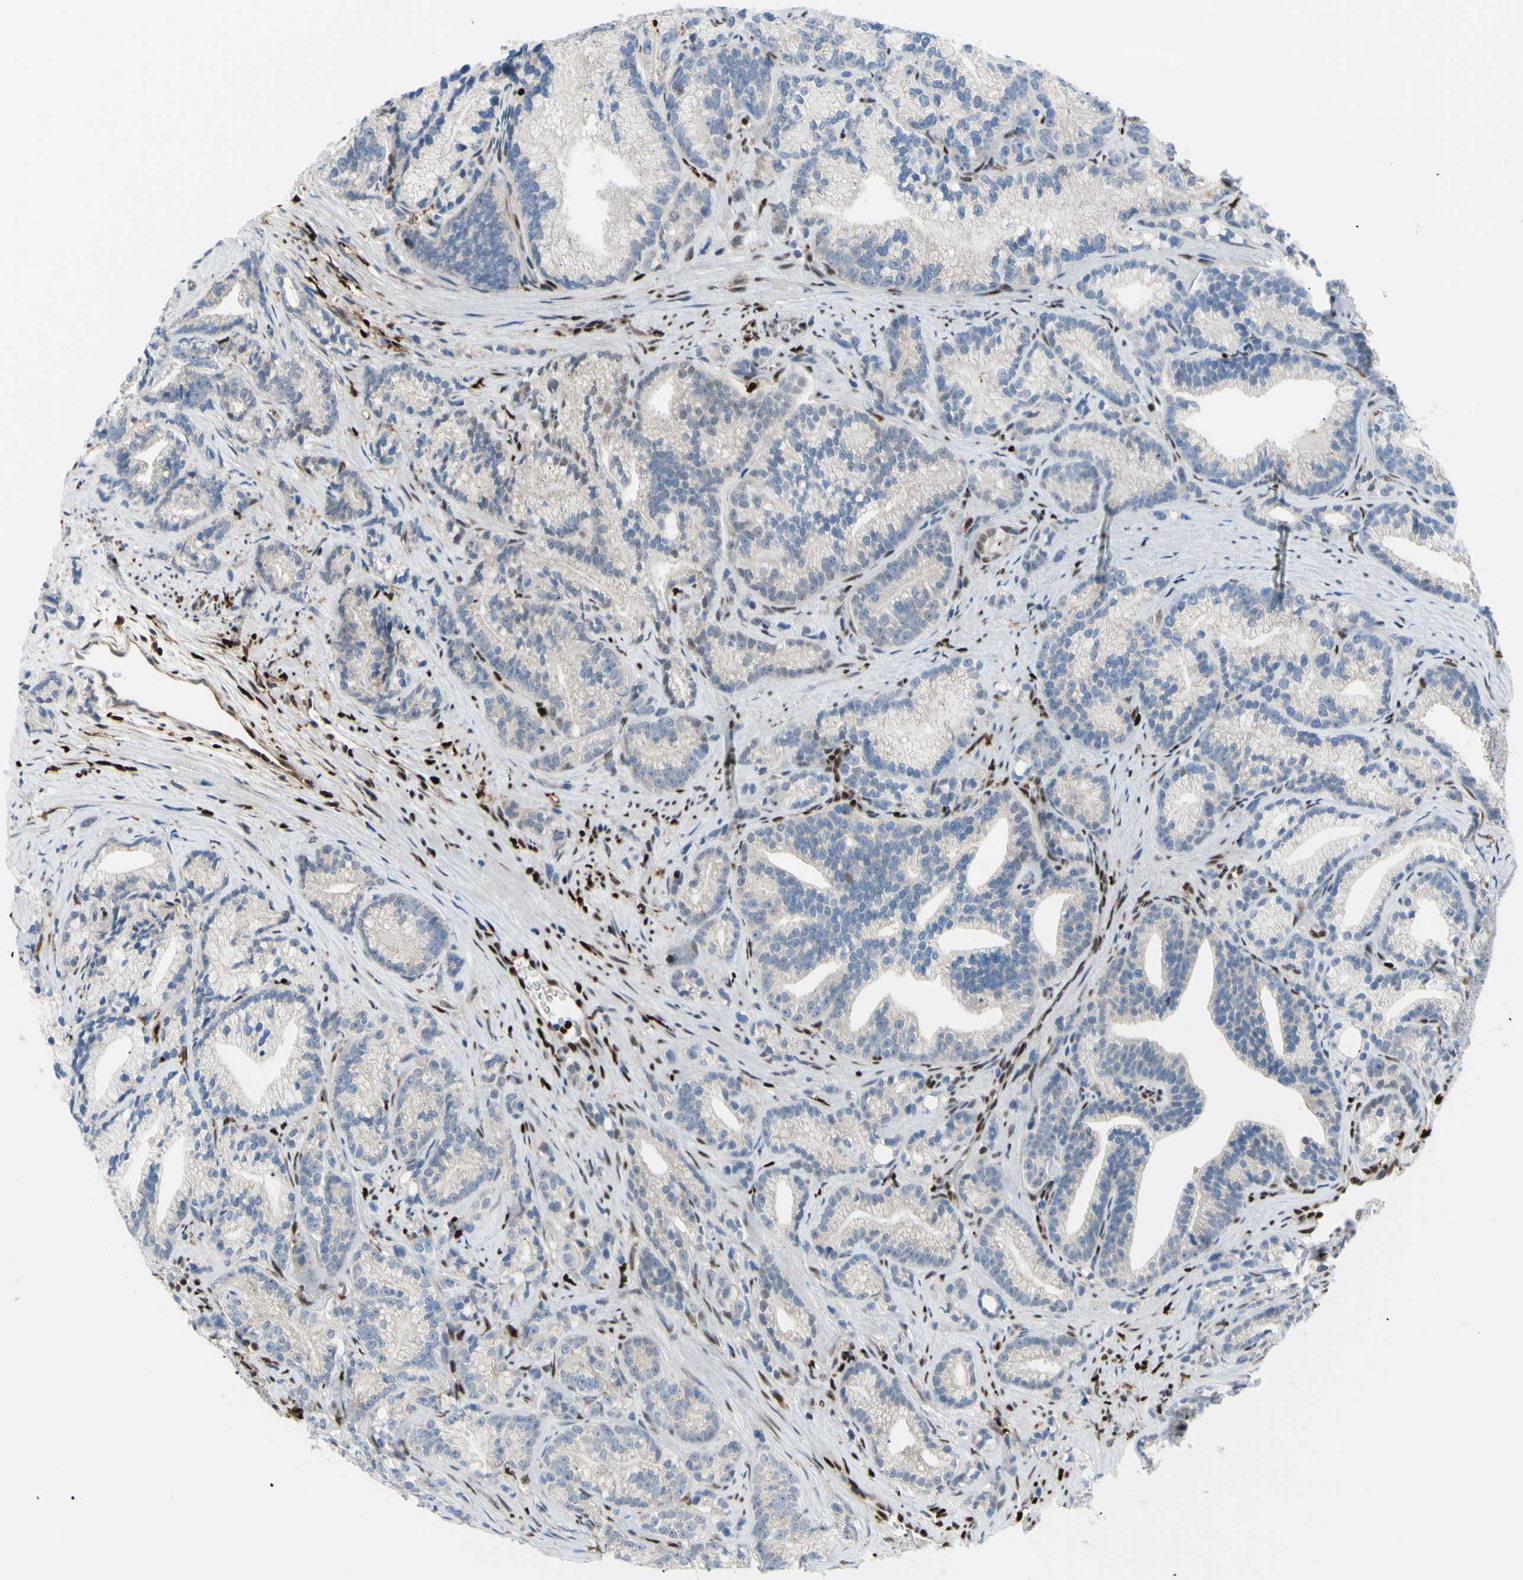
{"staining": {"intensity": "weak", "quantity": ">75%", "location": "cytoplasmic/membranous"}, "tissue": "prostate cancer", "cell_type": "Tumor cells", "image_type": "cancer", "snomed": [{"axis": "morphology", "description": "Adenocarcinoma, Low grade"}, {"axis": "topography", "description": "Prostate"}], "caption": "High-magnification brightfield microscopy of prostate cancer (adenocarcinoma (low-grade)) stained with DAB (3,3'-diaminobenzidine) (brown) and counterstained with hematoxylin (blue). tumor cells exhibit weak cytoplasmic/membranous expression is seen in approximately>75% of cells.", "gene": "EED", "patient": {"sex": "male", "age": 89}}